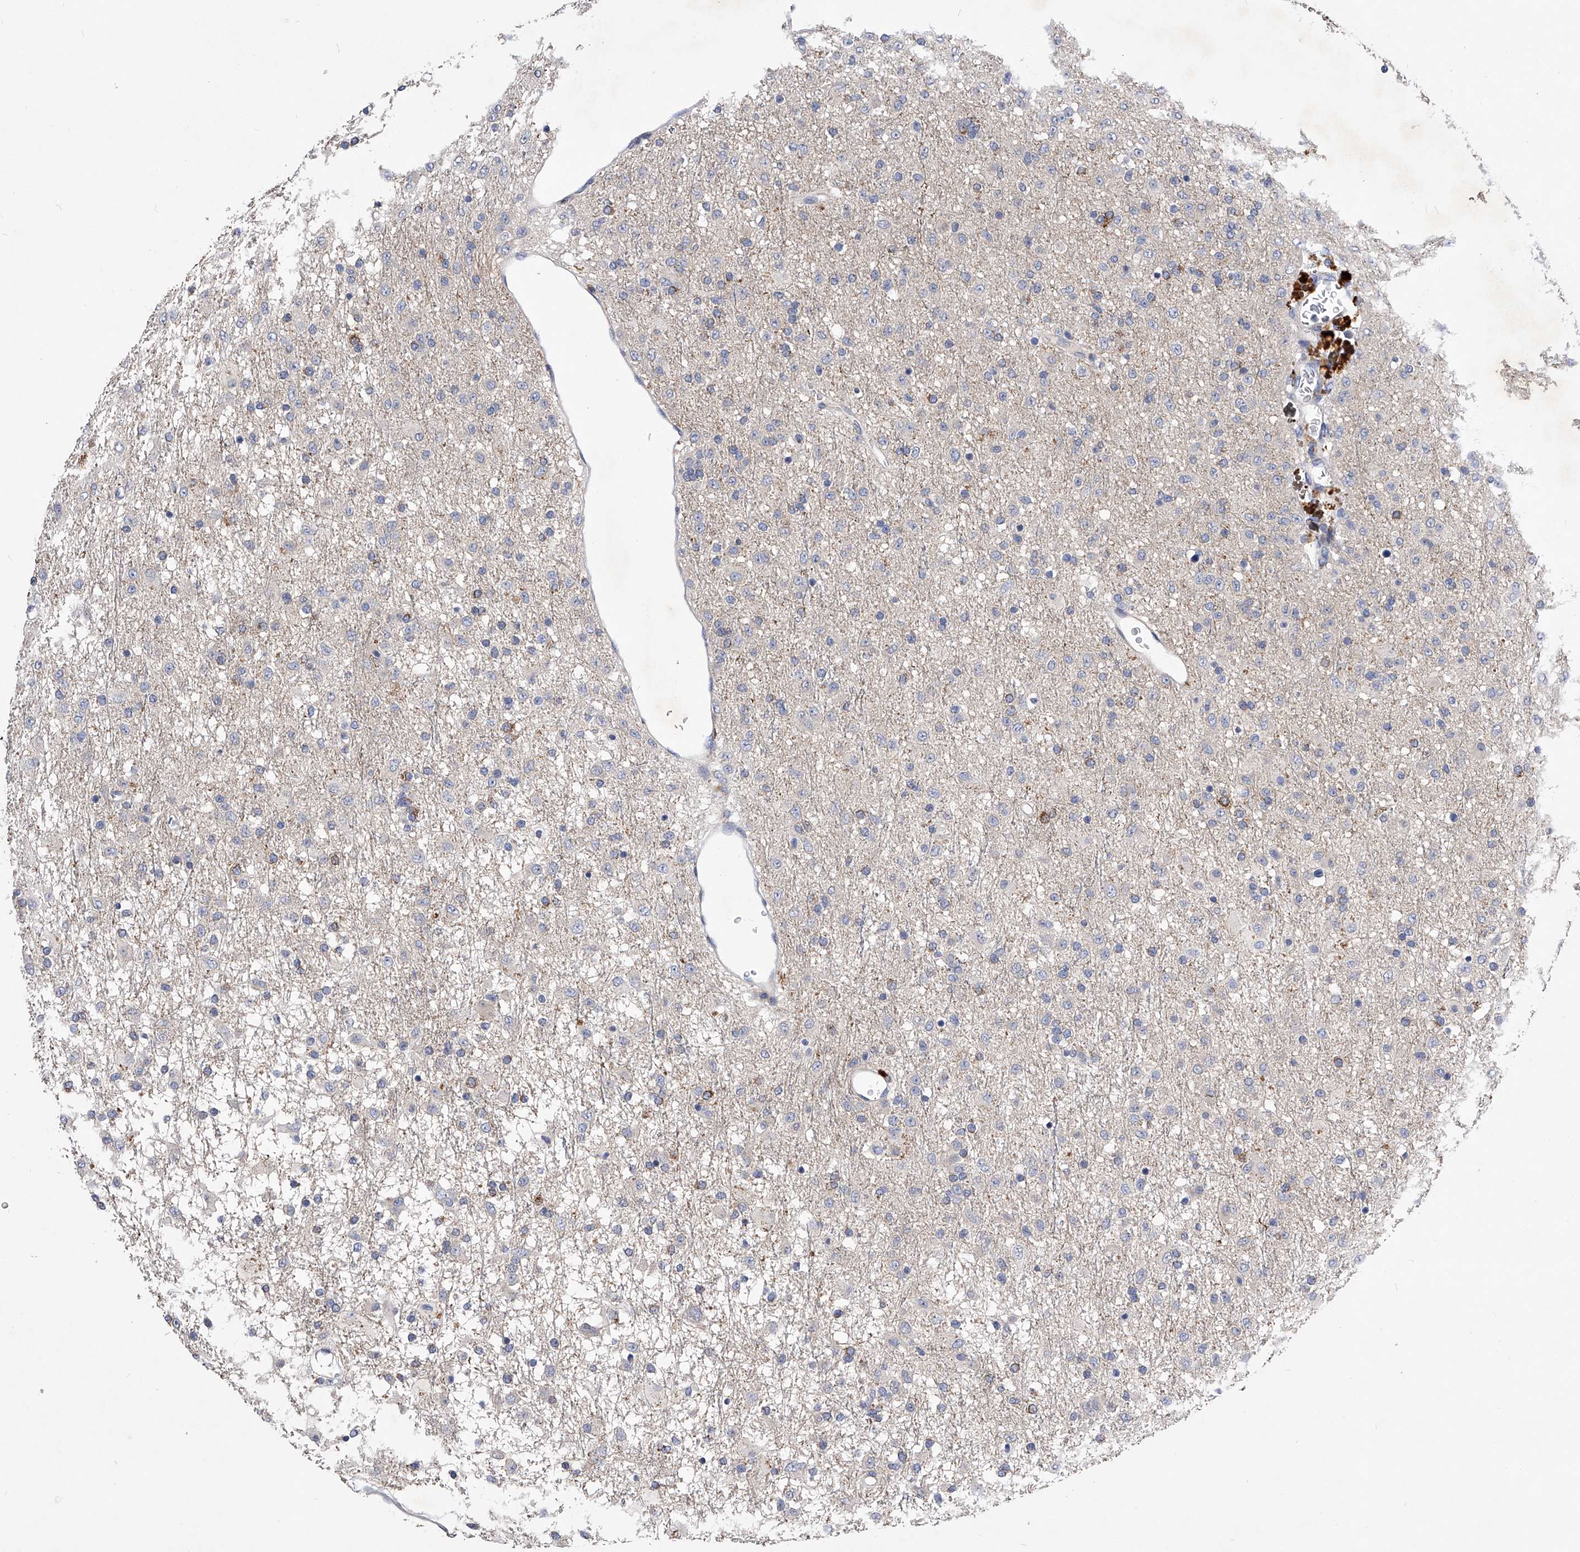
{"staining": {"intensity": "negative", "quantity": "none", "location": "none"}, "tissue": "glioma", "cell_type": "Tumor cells", "image_type": "cancer", "snomed": [{"axis": "morphology", "description": "Glioma, malignant, Low grade"}, {"axis": "topography", "description": "Brain"}], "caption": "The image reveals no significant positivity in tumor cells of low-grade glioma (malignant). Nuclei are stained in blue.", "gene": "ARL4C", "patient": {"sex": "male", "age": 65}}